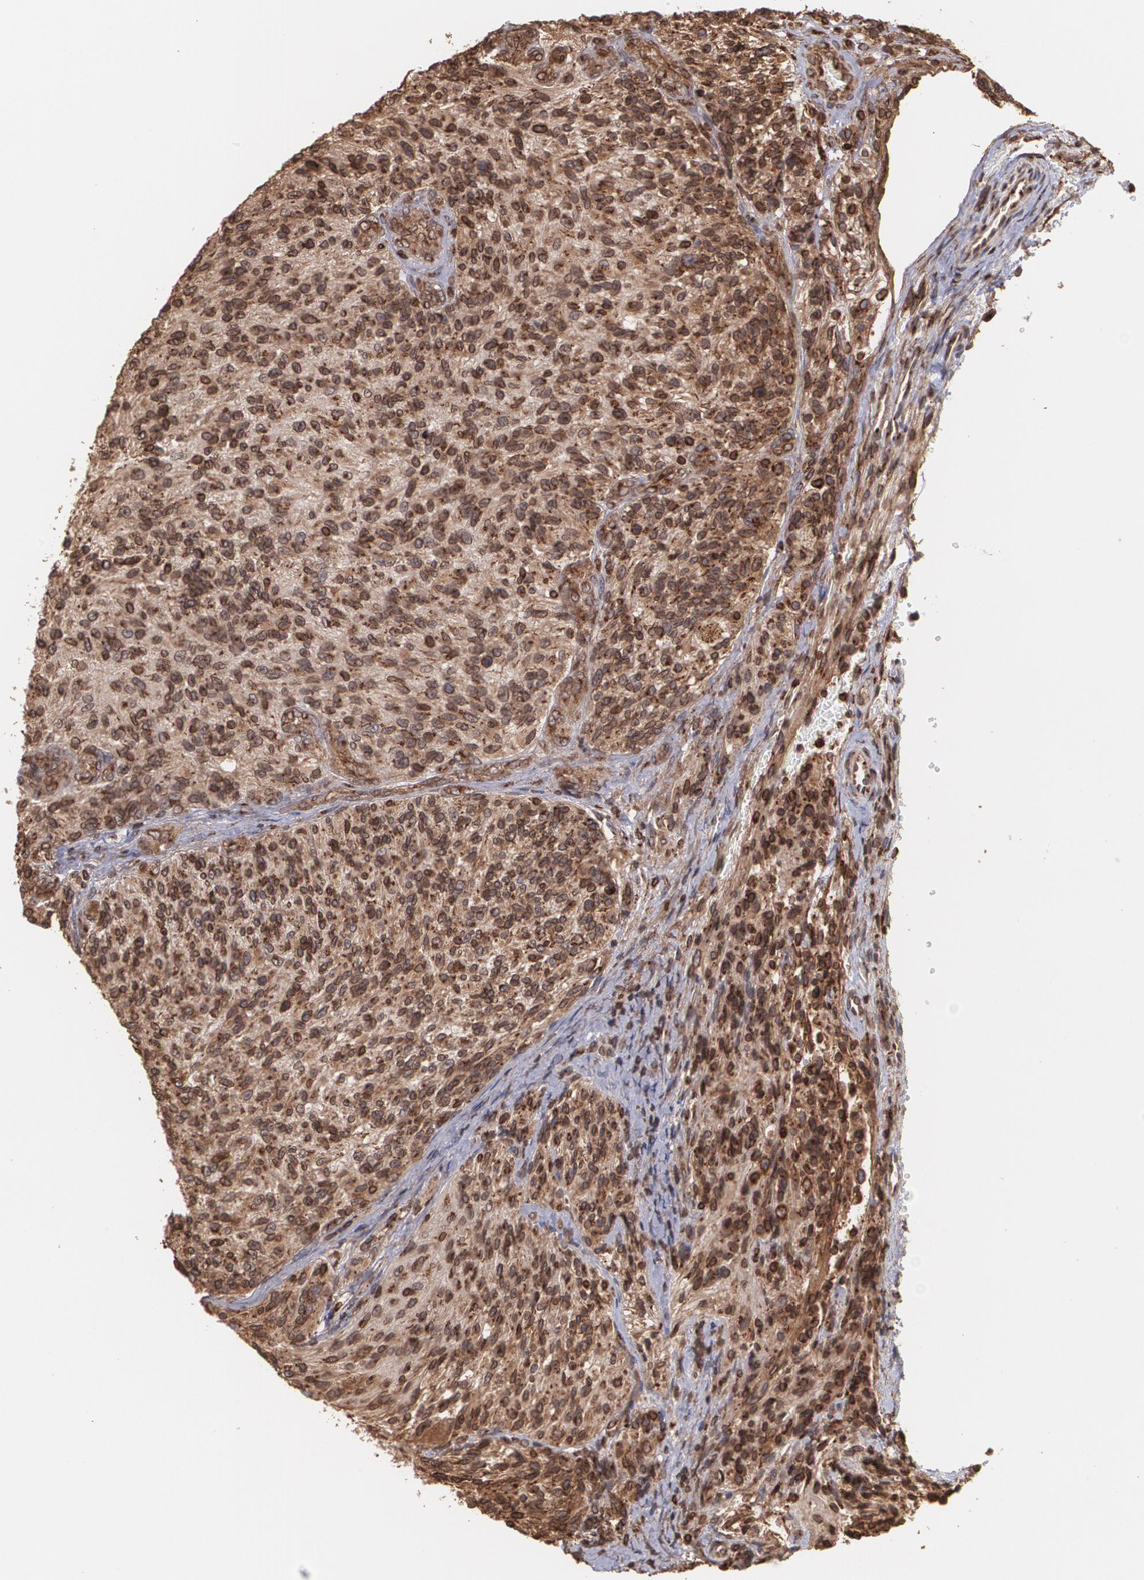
{"staining": {"intensity": "strong", "quantity": ">75%", "location": "cytoplasmic/membranous"}, "tissue": "glioma", "cell_type": "Tumor cells", "image_type": "cancer", "snomed": [{"axis": "morphology", "description": "Normal tissue, NOS"}, {"axis": "morphology", "description": "Glioma, malignant, High grade"}, {"axis": "topography", "description": "Cerebral cortex"}], "caption": "There is high levels of strong cytoplasmic/membranous staining in tumor cells of high-grade glioma (malignant), as demonstrated by immunohistochemical staining (brown color).", "gene": "TRIP11", "patient": {"sex": "male", "age": 56}}